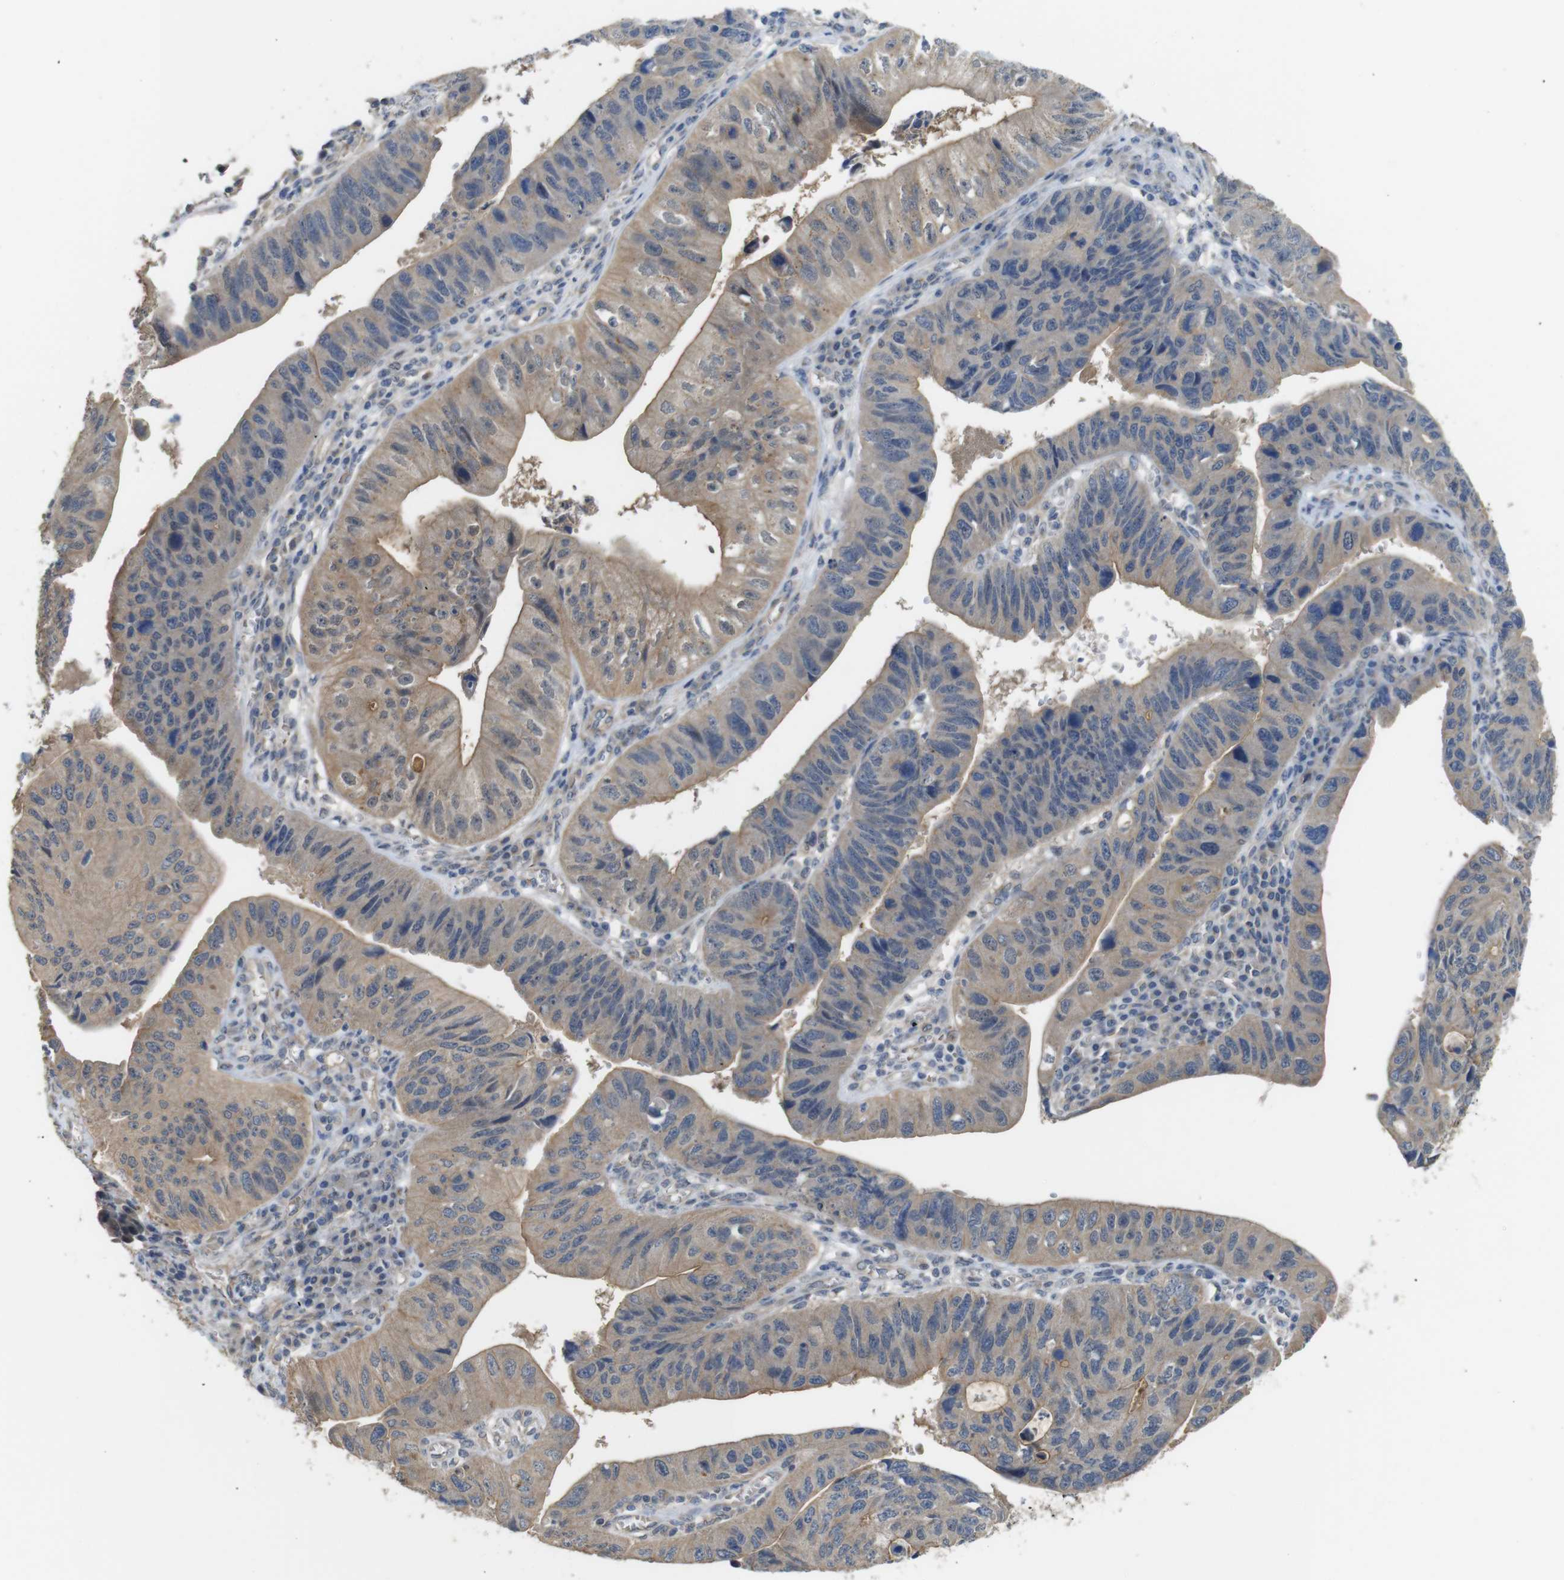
{"staining": {"intensity": "weak", "quantity": ">75%", "location": "cytoplasmic/membranous"}, "tissue": "stomach cancer", "cell_type": "Tumor cells", "image_type": "cancer", "snomed": [{"axis": "morphology", "description": "Adenocarcinoma, NOS"}, {"axis": "topography", "description": "Stomach"}], "caption": "Immunohistochemical staining of stomach cancer demonstrates low levels of weak cytoplasmic/membranous protein positivity in approximately >75% of tumor cells.", "gene": "CDC34", "patient": {"sex": "male", "age": 59}}